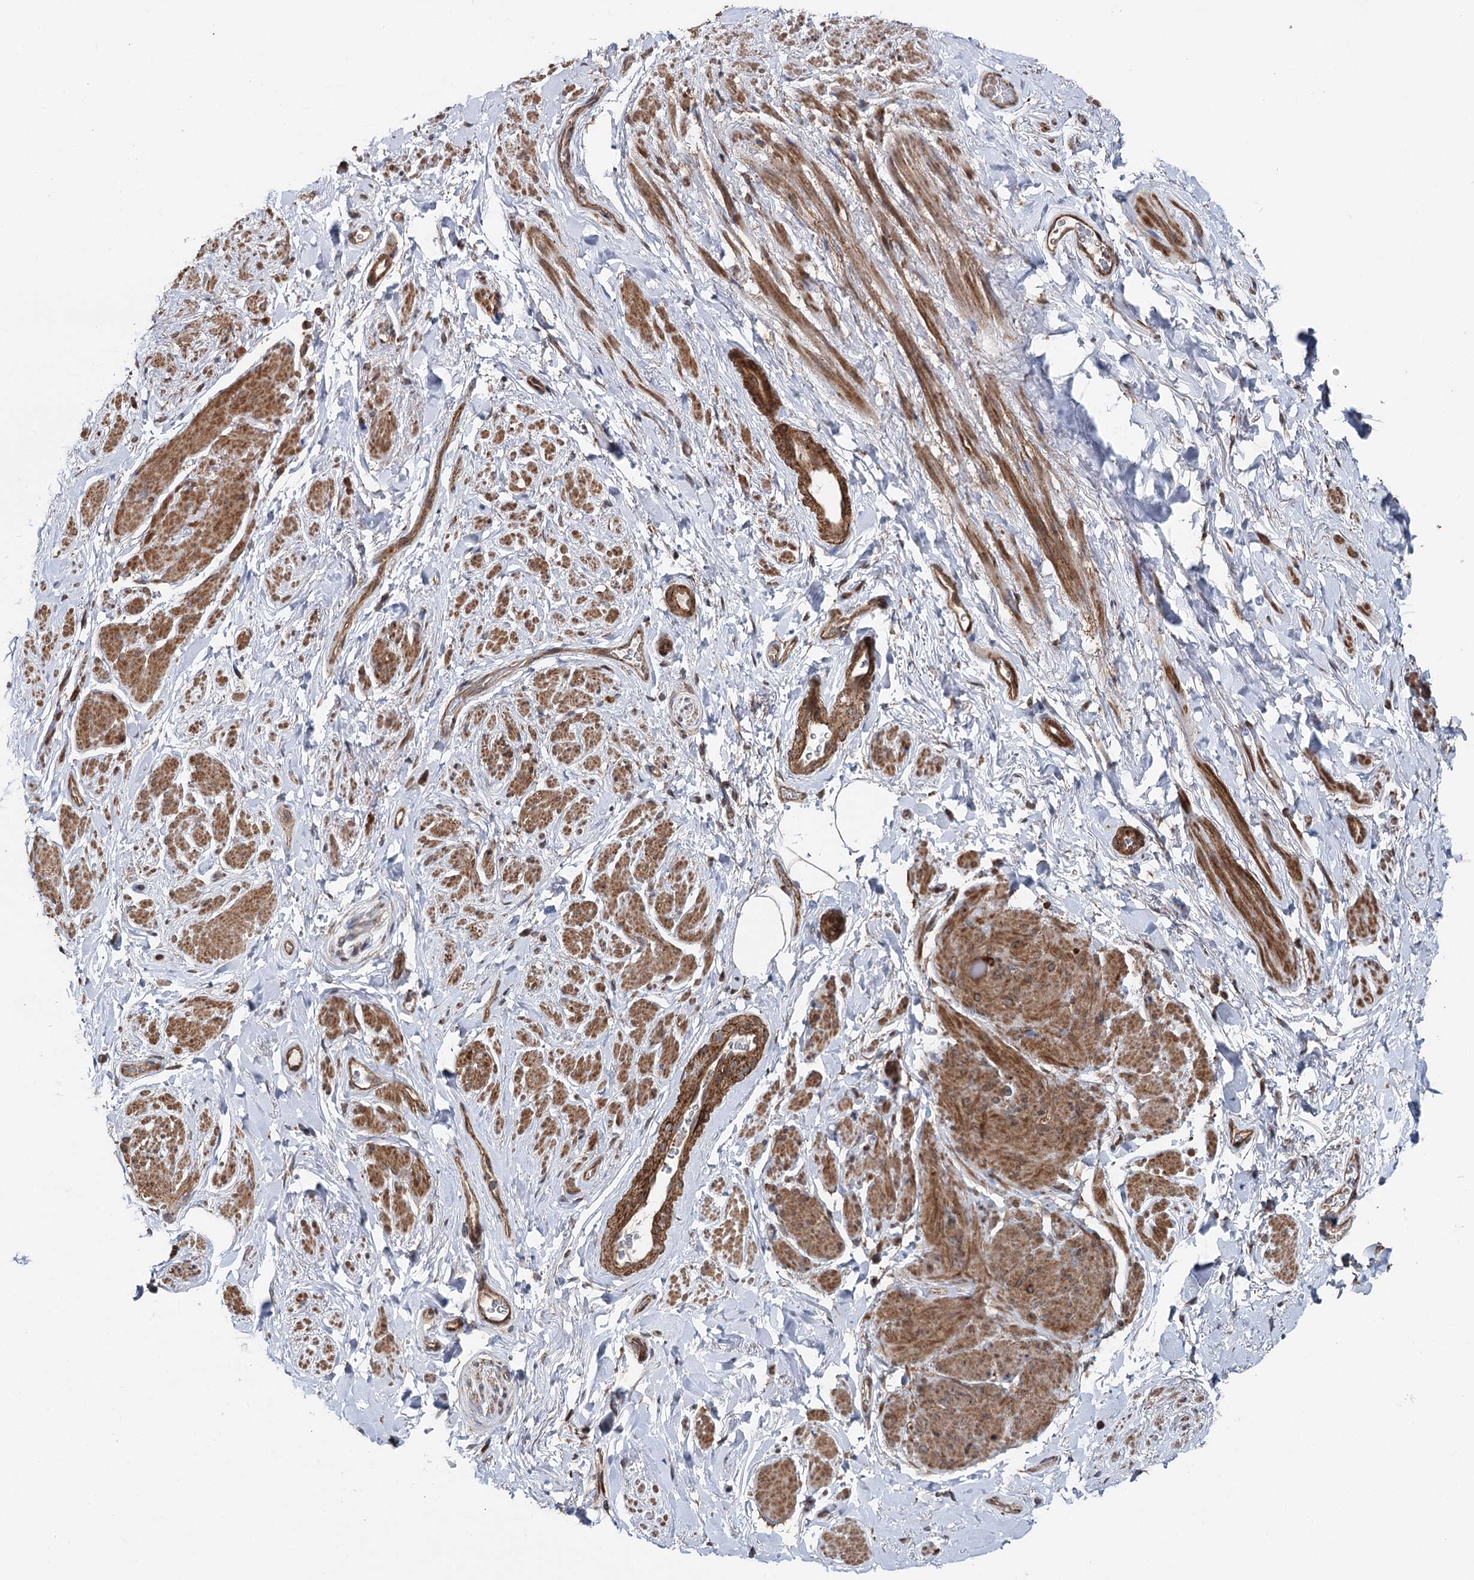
{"staining": {"intensity": "moderate", "quantity": "25%-75%", "location": "cytoplasmic/membranous"}, "tissue": "smooth muscle", "cell_type": "Smooth muscle cells", "image_type": "normal", "snomed": [{"axis": "morphology", "description": "Normal tissue, NOS"}, {"axis": "topography", "description": "Smooth muscle"}, {"axis": "topography", "description": "Peripheral nerve tissue"}], "caption": "This is an image of IHC staining of normal smooth muscle, which shows moderate staining in the cytoplasmic/membranous of smooth muscle cells.", "gene": "ITFG2", "patient": {"sex": "male", "age": 69}}